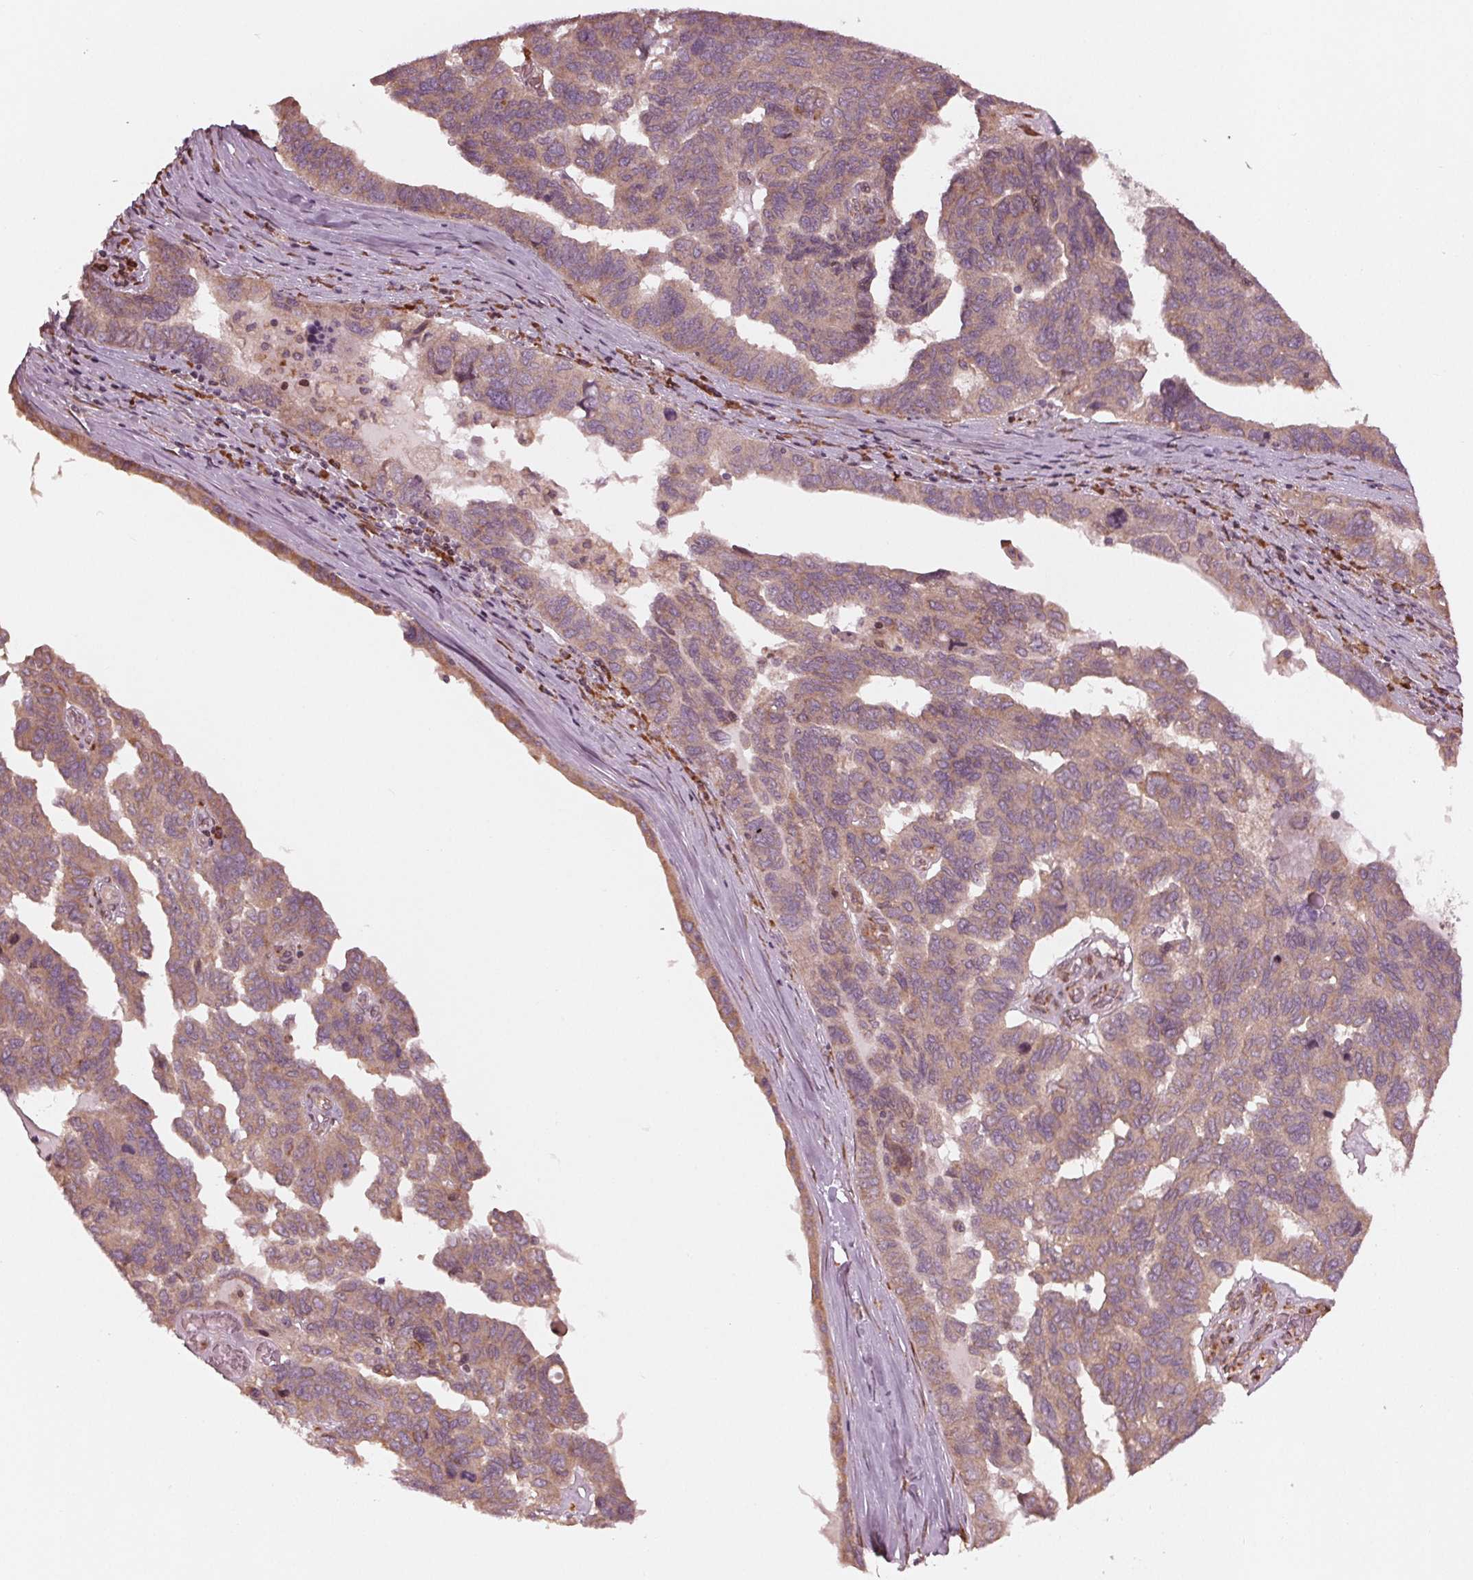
{"staining": {"intensity": "weak", "quantity": ">75%", "location": "cytoplasmic/membranous"}, "tissue": "ovarian cancer", "cell_type": "Tumor cells", "image_type": "cancer", "snomed": [{"axis": "morphology", "description": "Cystadenocarcinoma, serous, NOS"}, {"axis": "topography", "description": "Ovary"}], "caption": "IHC photomicrograph of neoplastic tissue: human ovarian cancer (serous cystadenocarcinoma) stained using IHC shows low levels of weak protein expression localized specifically in the cytoplasmic/membranous of tumor cells, appearing as a cytoplasmic/membranous brown color.", "gene": "CMIP", "patient": {"sex": "female", "age": 64}}